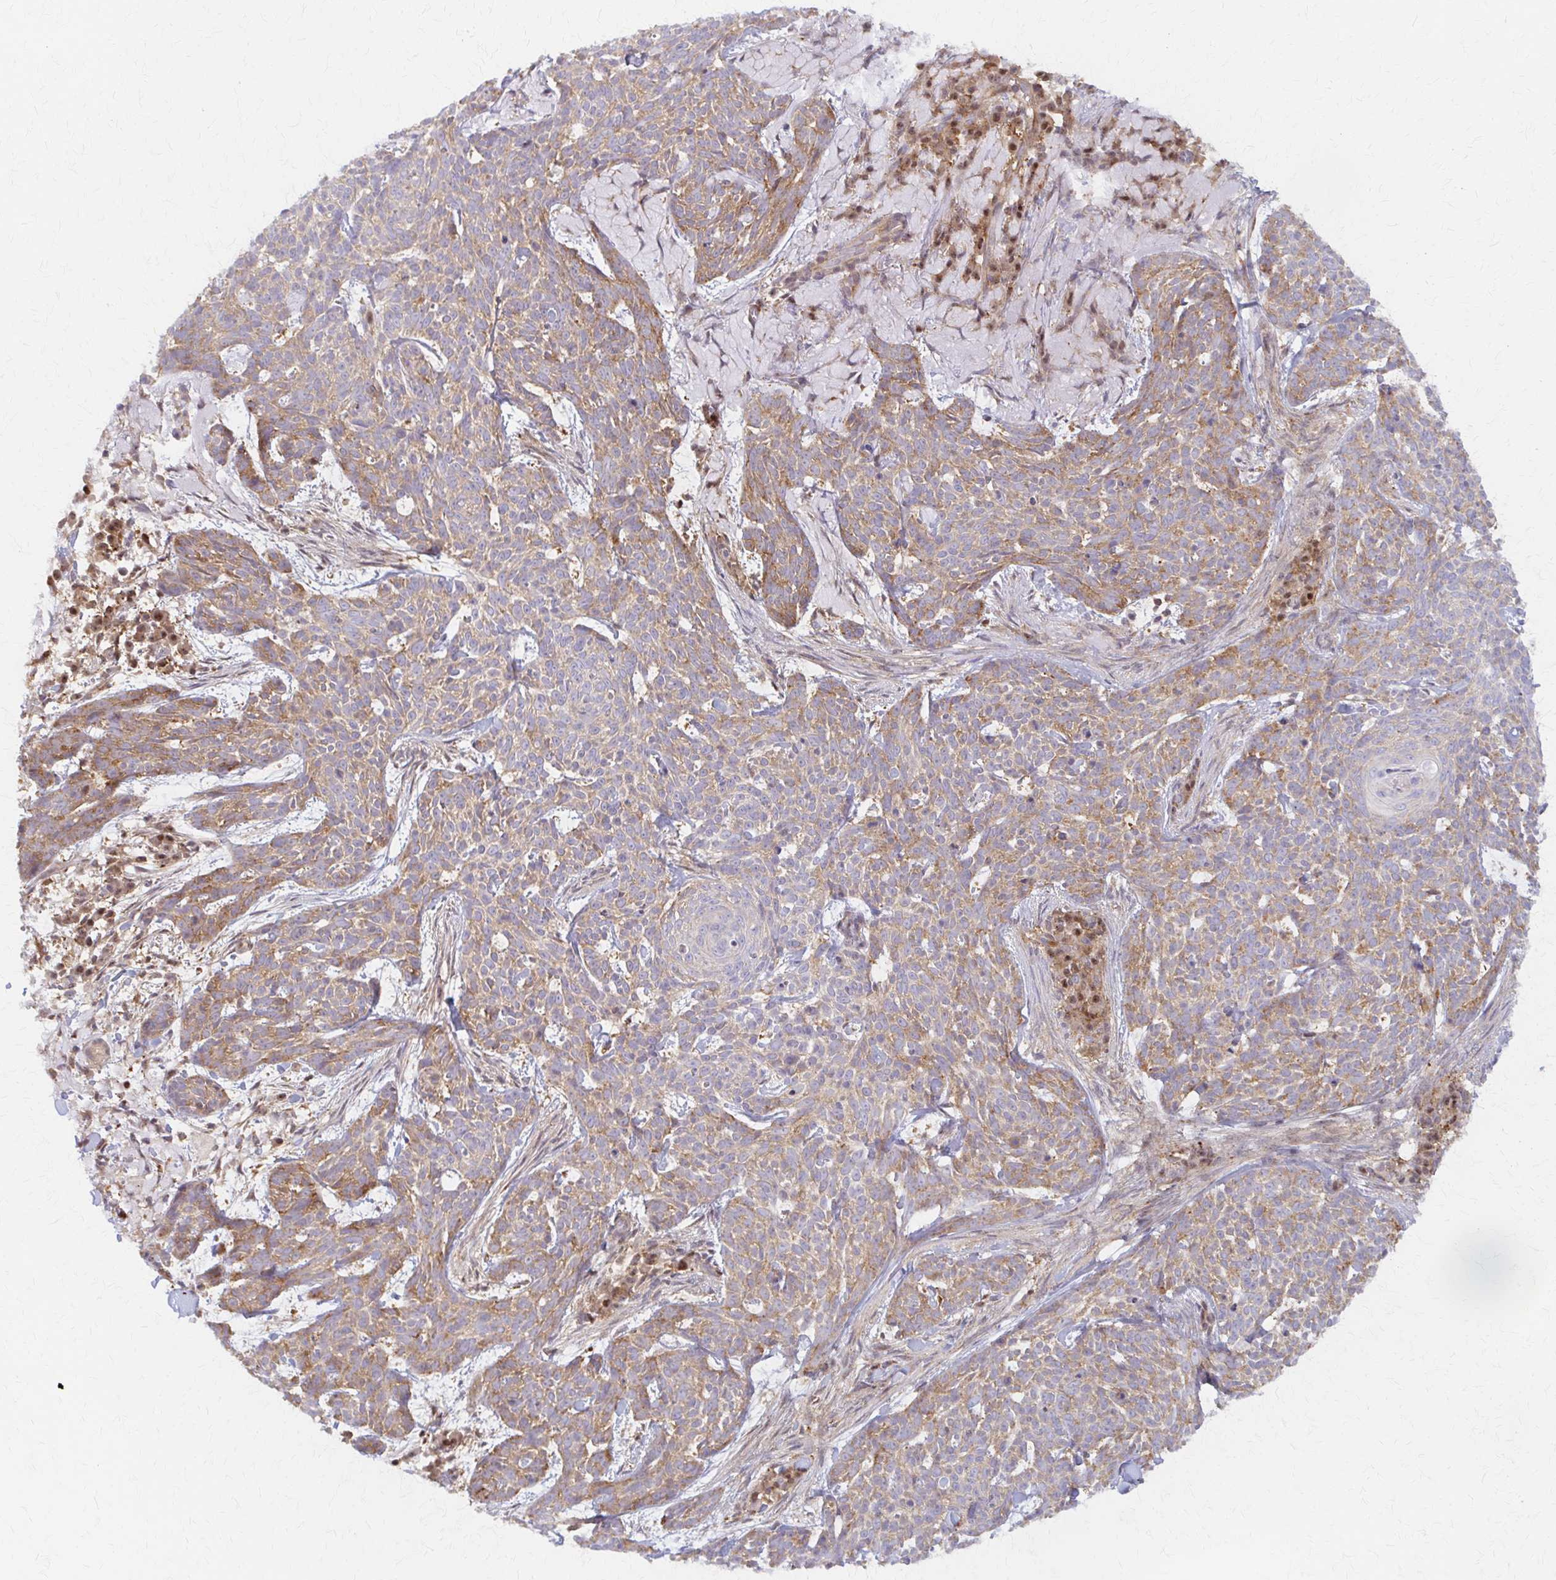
{"staining": {"intensity": "weak", "quantity": ">75%", "location": "cytoplasmic/membranous"}, "tissue": "skin cancer", "cell_type": "Tumor cells", "image_type": "cancer", "snomed": [{"axis": "morphology", "description": "Basal cell carcinoma"}, {"axis": "topography", "description": "Skin"}], "caption": "Skin basal cell carcinoma stained with DAB immunohistochemistry demonstrates low levels of weak cytoplasmic/membranous expression in approximately >75% of tumor cells. (Brightfield microscopy of DAB IHC at high magnification).", "gene": "ARHGAP35", "patient": {"sex": "female", "age": 93}}